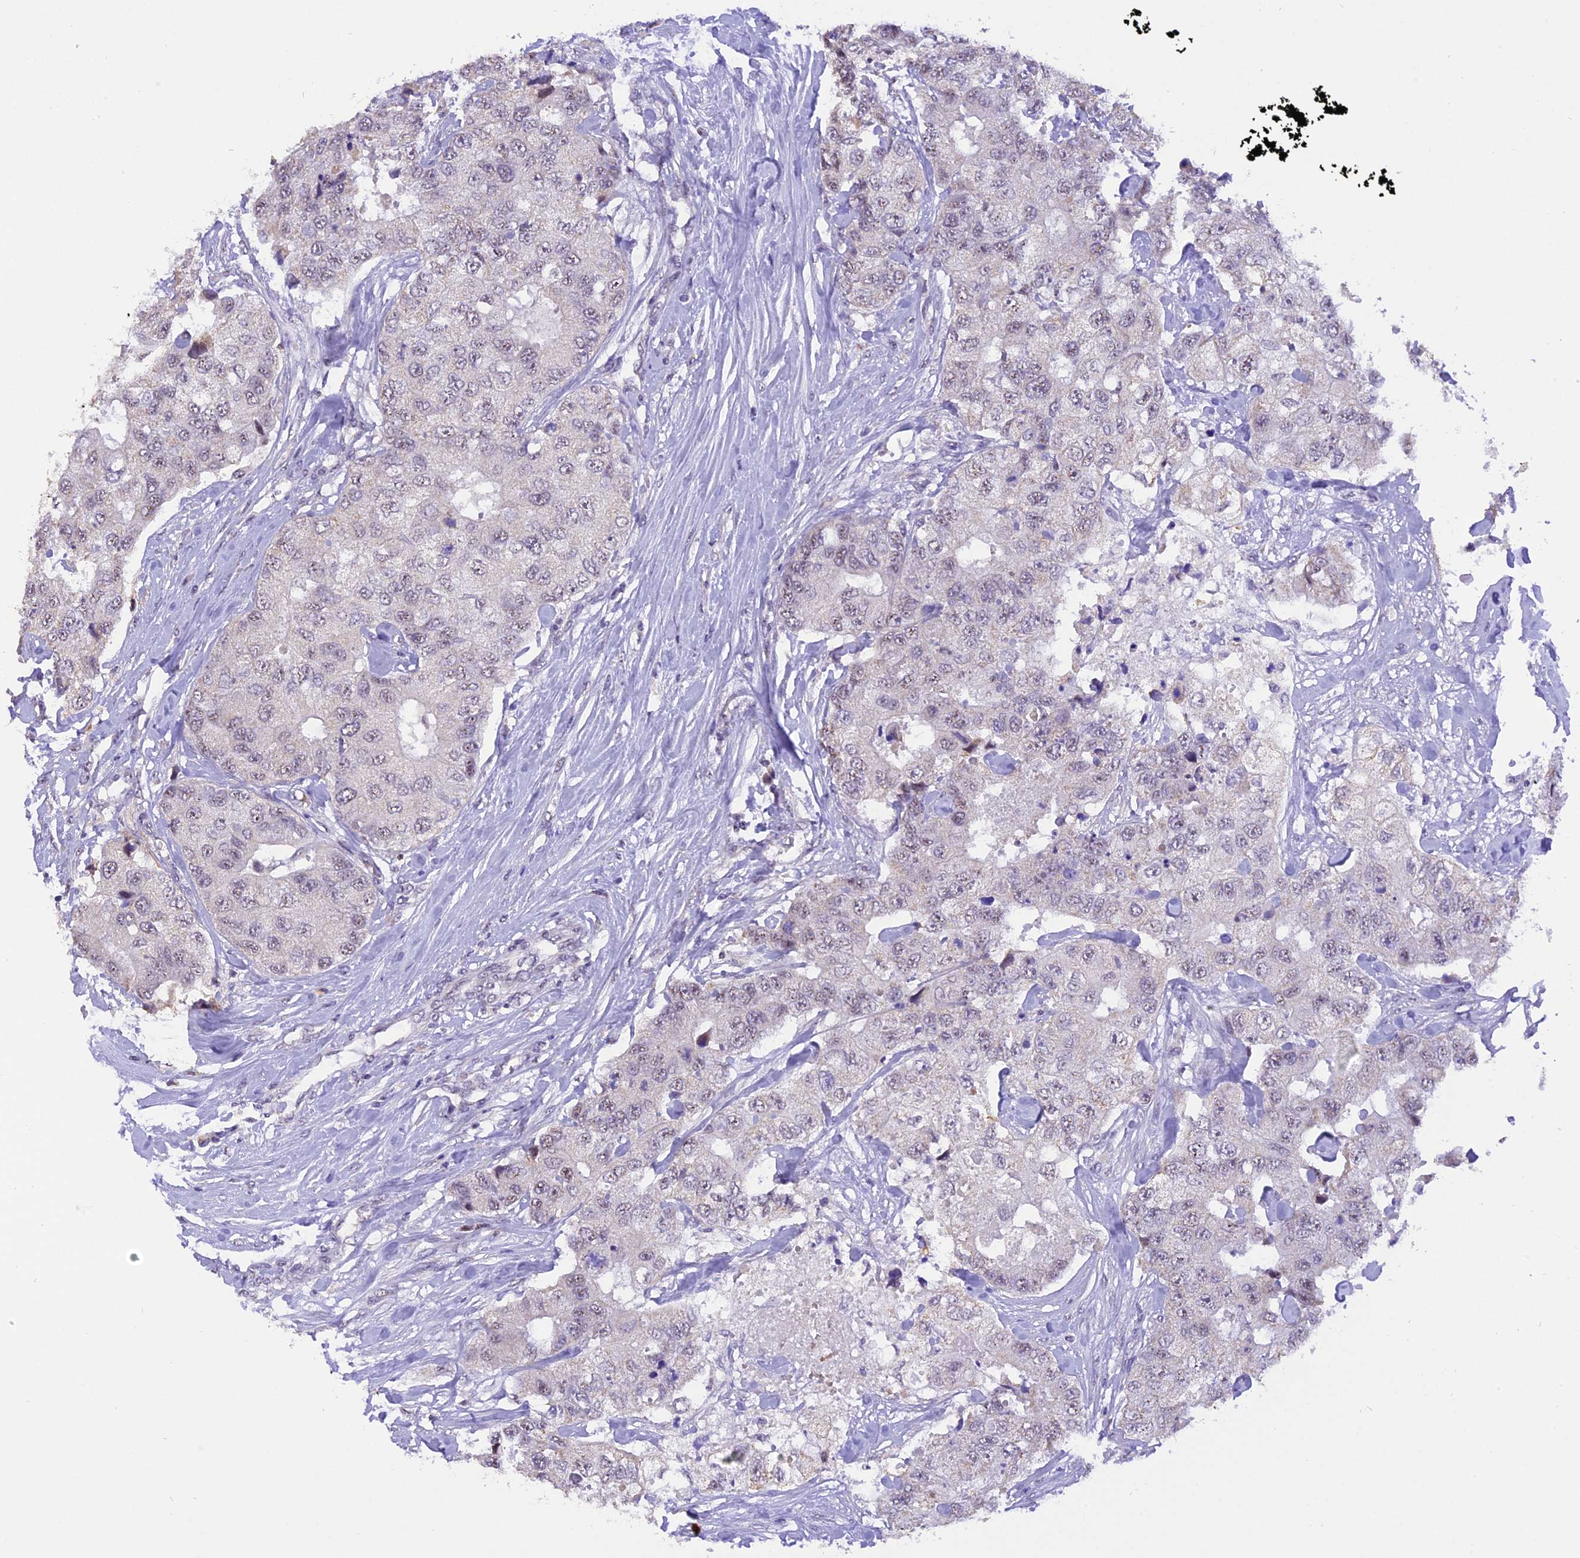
{"staining": {"intensity": "negative", "quantity": "none", "location": "none"}, "tissue": "breast cancer", "cell_type": "Tumor cells", "image_type": "cancer", "snomed": [{"axis": "morphology", "description": "Duct carcinoma"}, {"axis": "topography", "description": "Breast"}], "caption": "This is a histopathology image of immunohistochemistry (IHC) staining of breast infiltrating ductal carcinoma, which shows no staining in tumor cells.", "gene": "AHSP", "patient": {"sex": "female", "age": 62}}